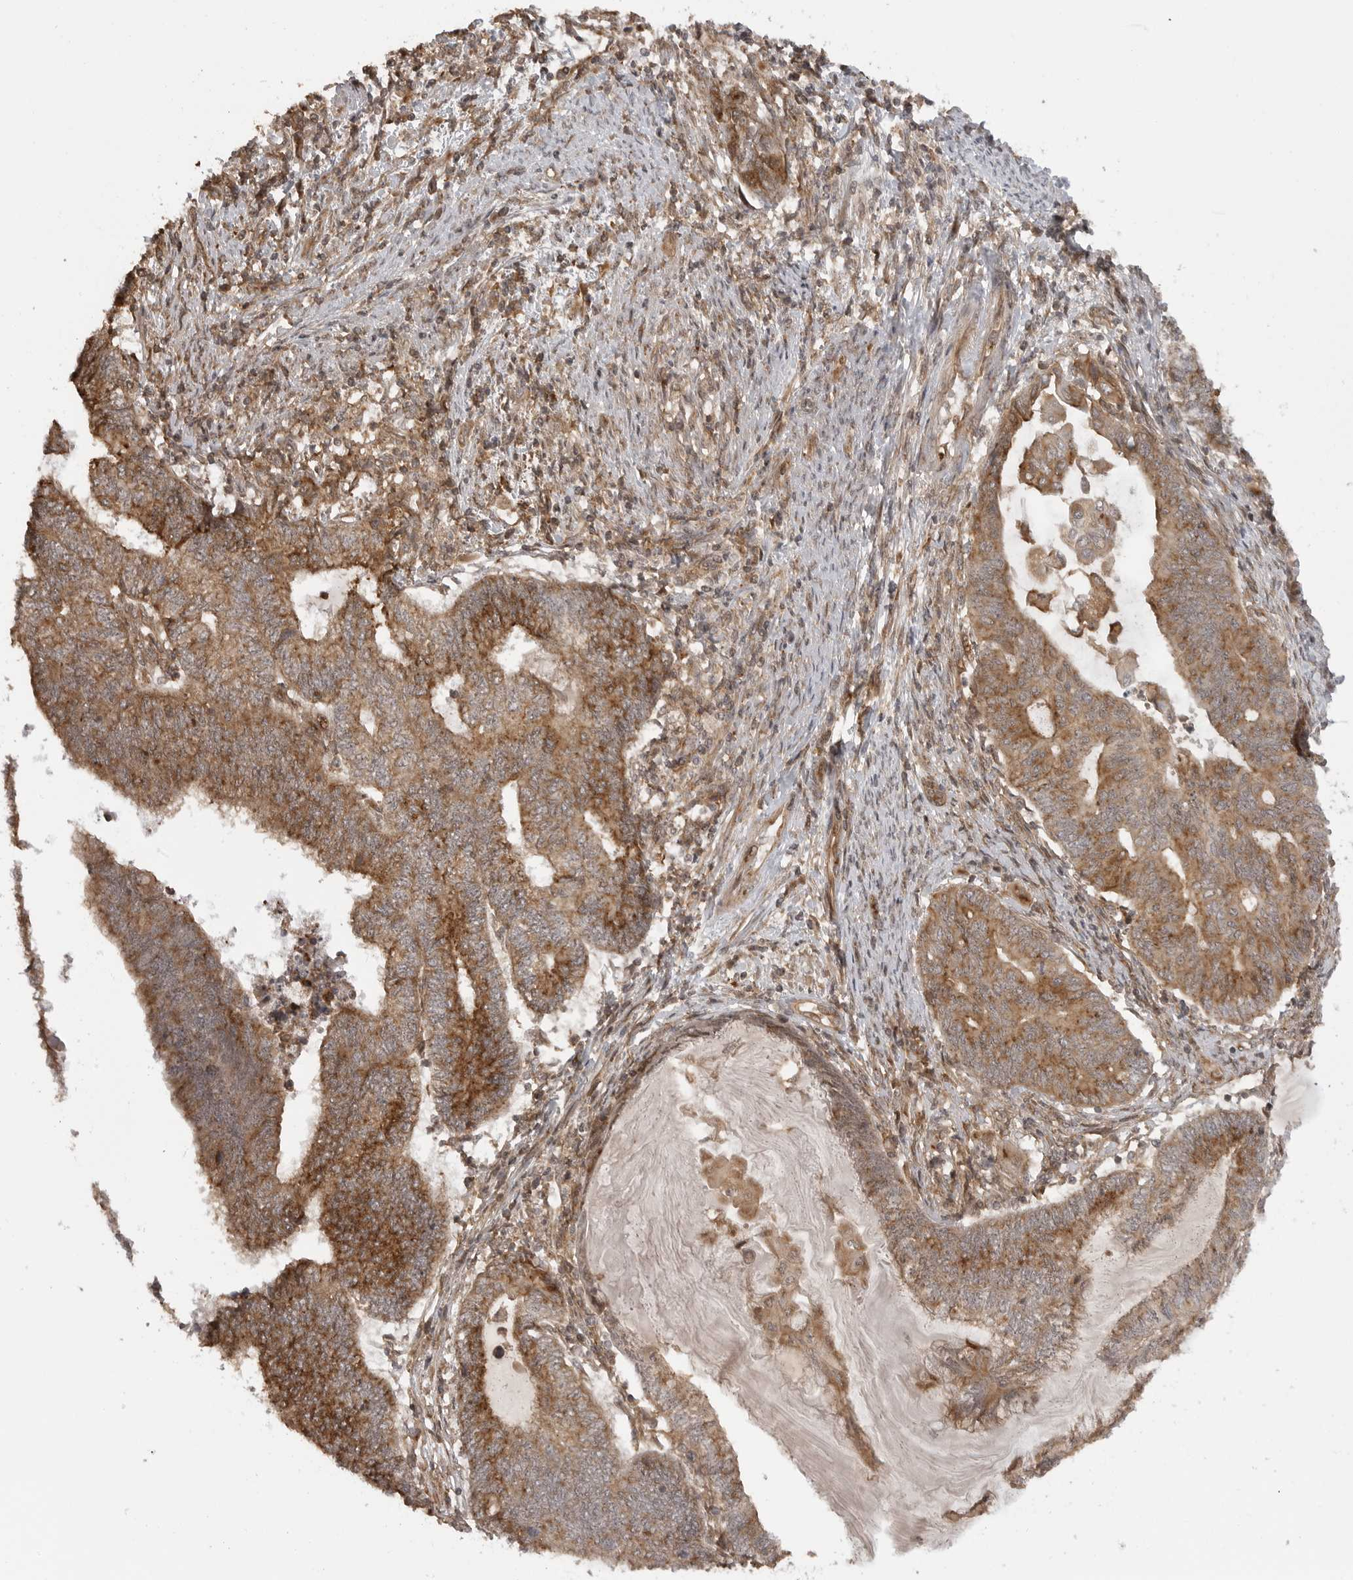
{"staining": {"intensity": "moderate", "quantity": ">75%", "location": "cytoplasmic/membranous"}, "tissue": "endometrial cancer", "cell_type": "Tumor cells", "image_type": "cancer", "snomed": [{"axis": "morphology", "description": "Adenocarcinoma, NOS"}, {"axis": "topography", "description": "Uterus"}, {"axis": "topography", "description": "Endometrium"}], "caption": "The micrograph demonstrates a brown stain indicating the presence of a protein in the cytoplasmic/membranous of tumor cells in adenocarcinoma (endometrial).", "gene": "FAT3", "patient": {"sex": "female", "age": 70}}